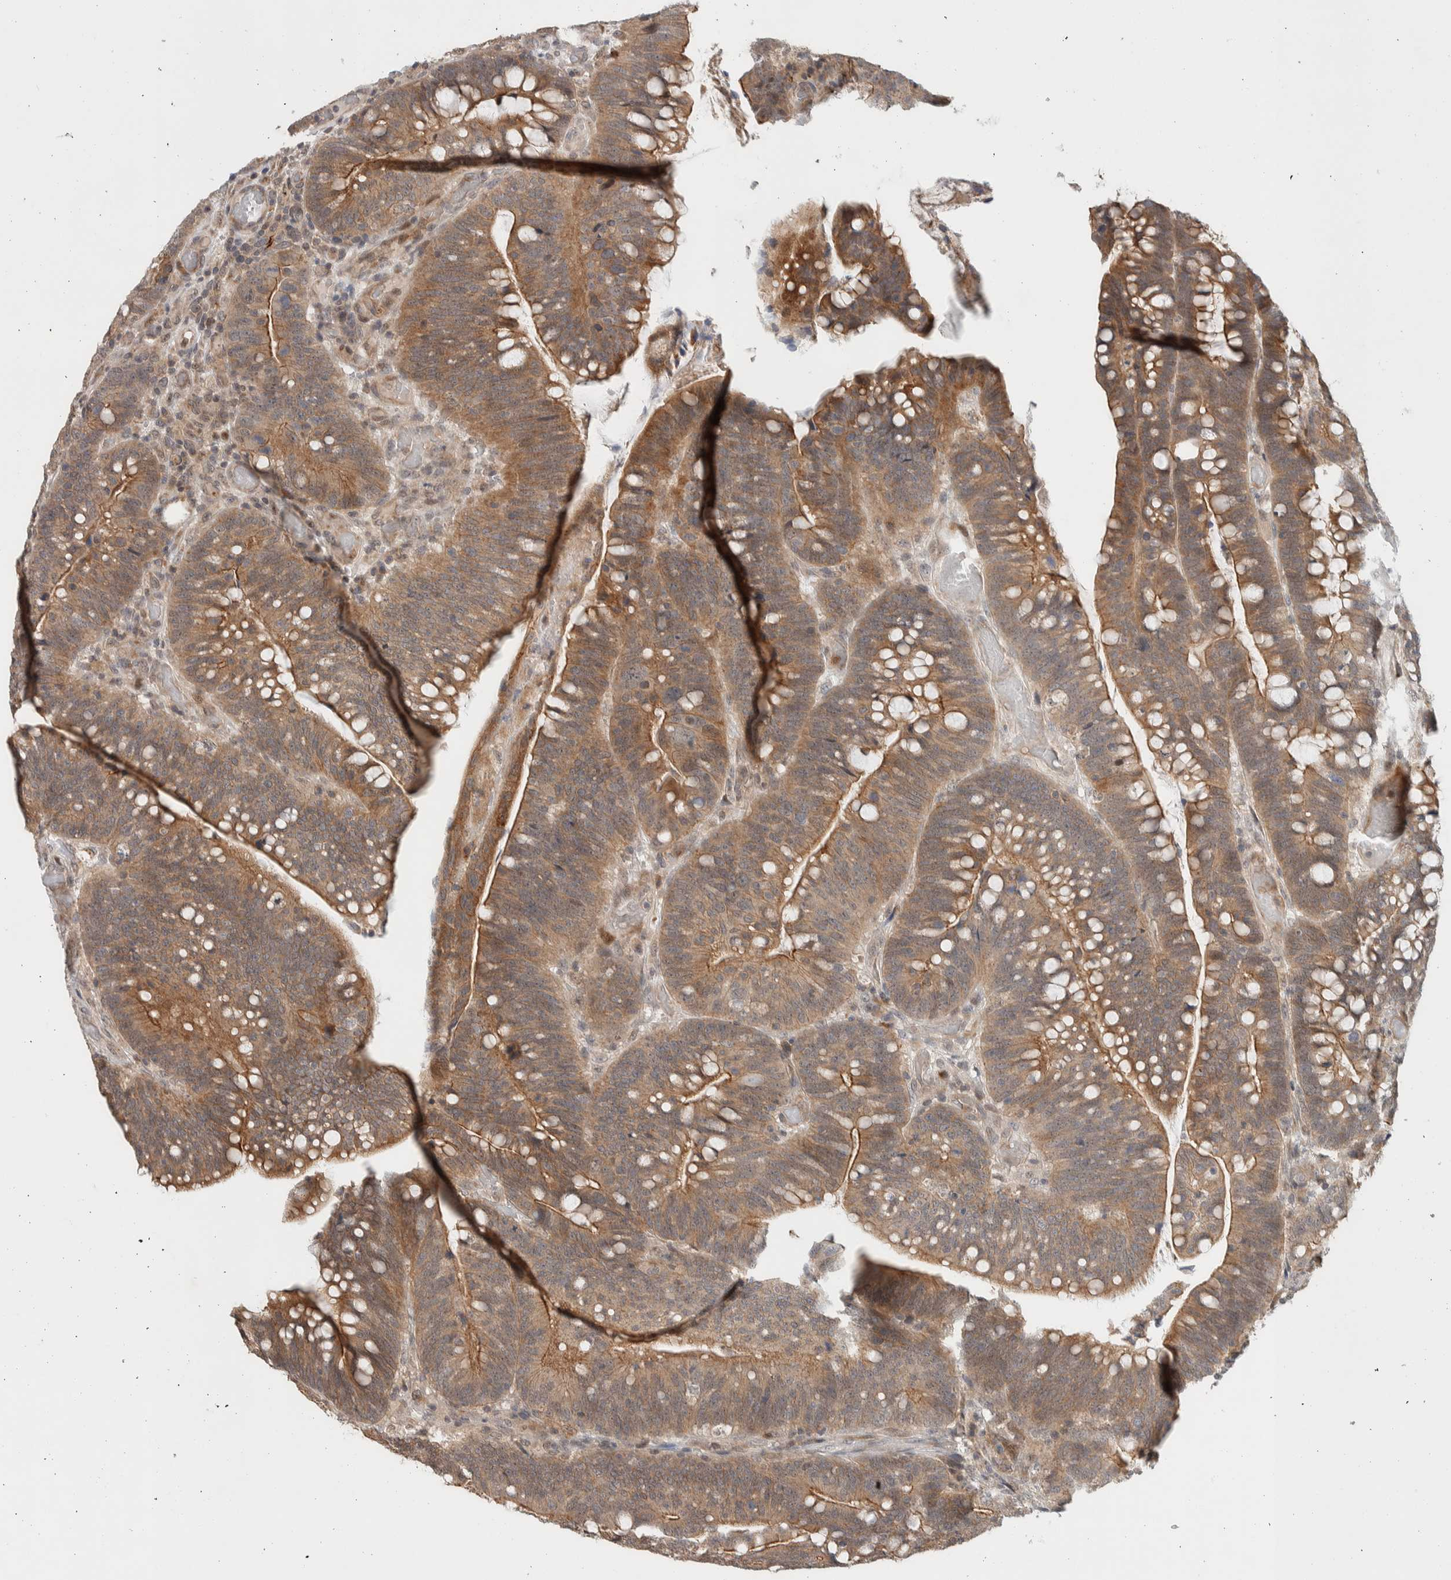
{"staining": {"intensity": "moderate", "quantity": ">75%", "location": "cytoplasmic/membranous"}, "tissue": "colorectal cancer", "cell_type": "Tumor cells", "image_type": "cancer", "snomed": [{"axis": "morphology", "description": "Normal tissue, NOS"}, {"axis": "morphology", "description": "Adenocarcinoma, NOS"}, {"axis": "topography", "description": "Colon"}], "caption": "Moderate cytoplasmic/membranous staining is present in about >75% of tumor cells in adenocarcinoma (colorectal).", "gene": "DEPTOR", "patient": {"sex": "female", "age": 66}}